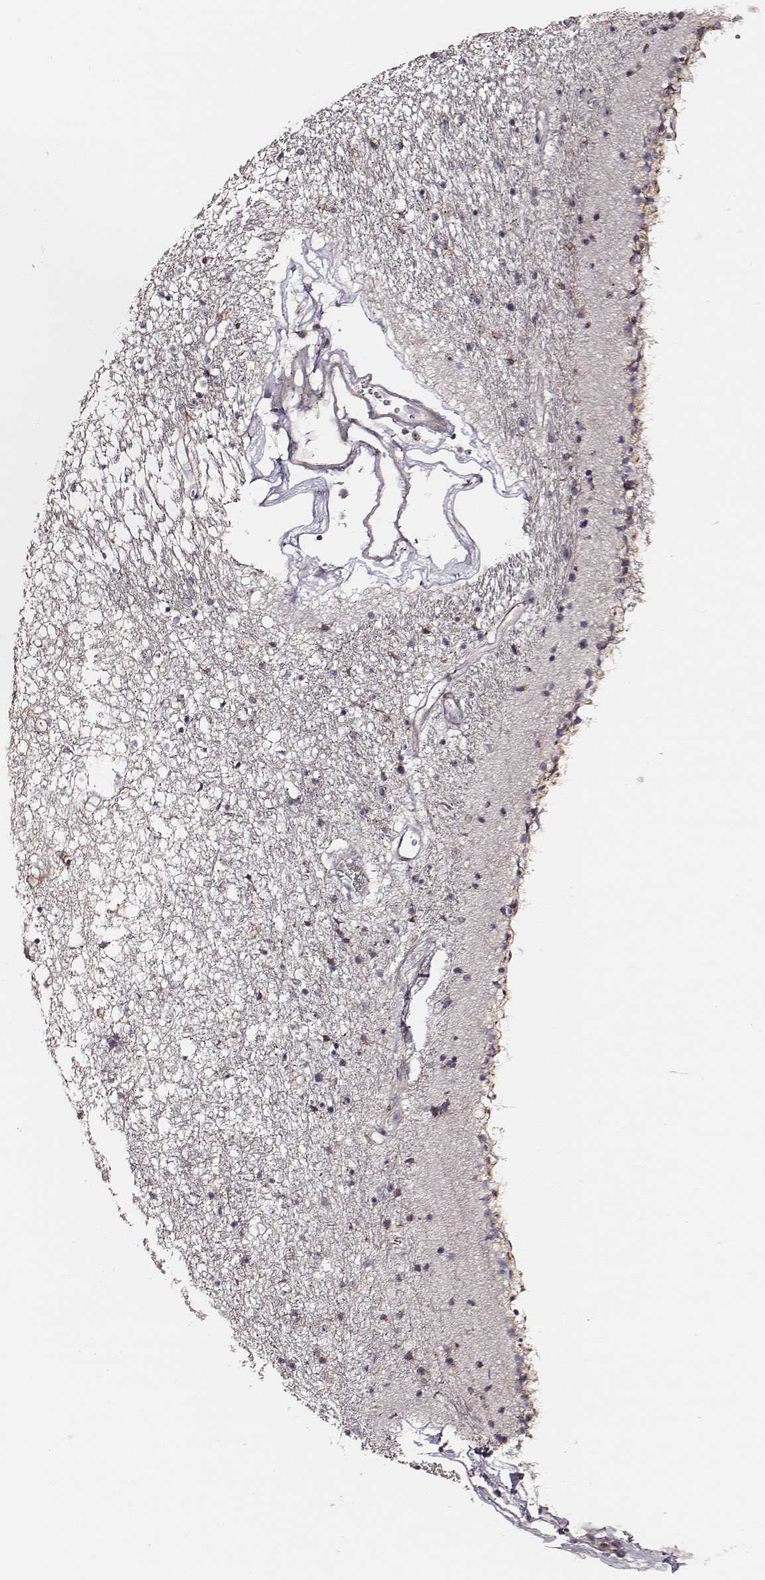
{"staining": {"intensity": "weak", "quantity": "<25%", "location": "cytoplasmic/membranous"}, "tissue": "caudate", "cell_type": "Glial cells", "image_type": "normal", "snomed": [{"axis": "morphology", "description": "Normal tissue, NOS"}, {"axis": "topography", "description": "Lateral ventricle wall"}], "caption": "This is an immunohistochemistry micrograph of unremarkable caudate. There is no positivity in glial cells.", "gene": "ABCA7", "patient": {"sex": "female", "age": 71}}